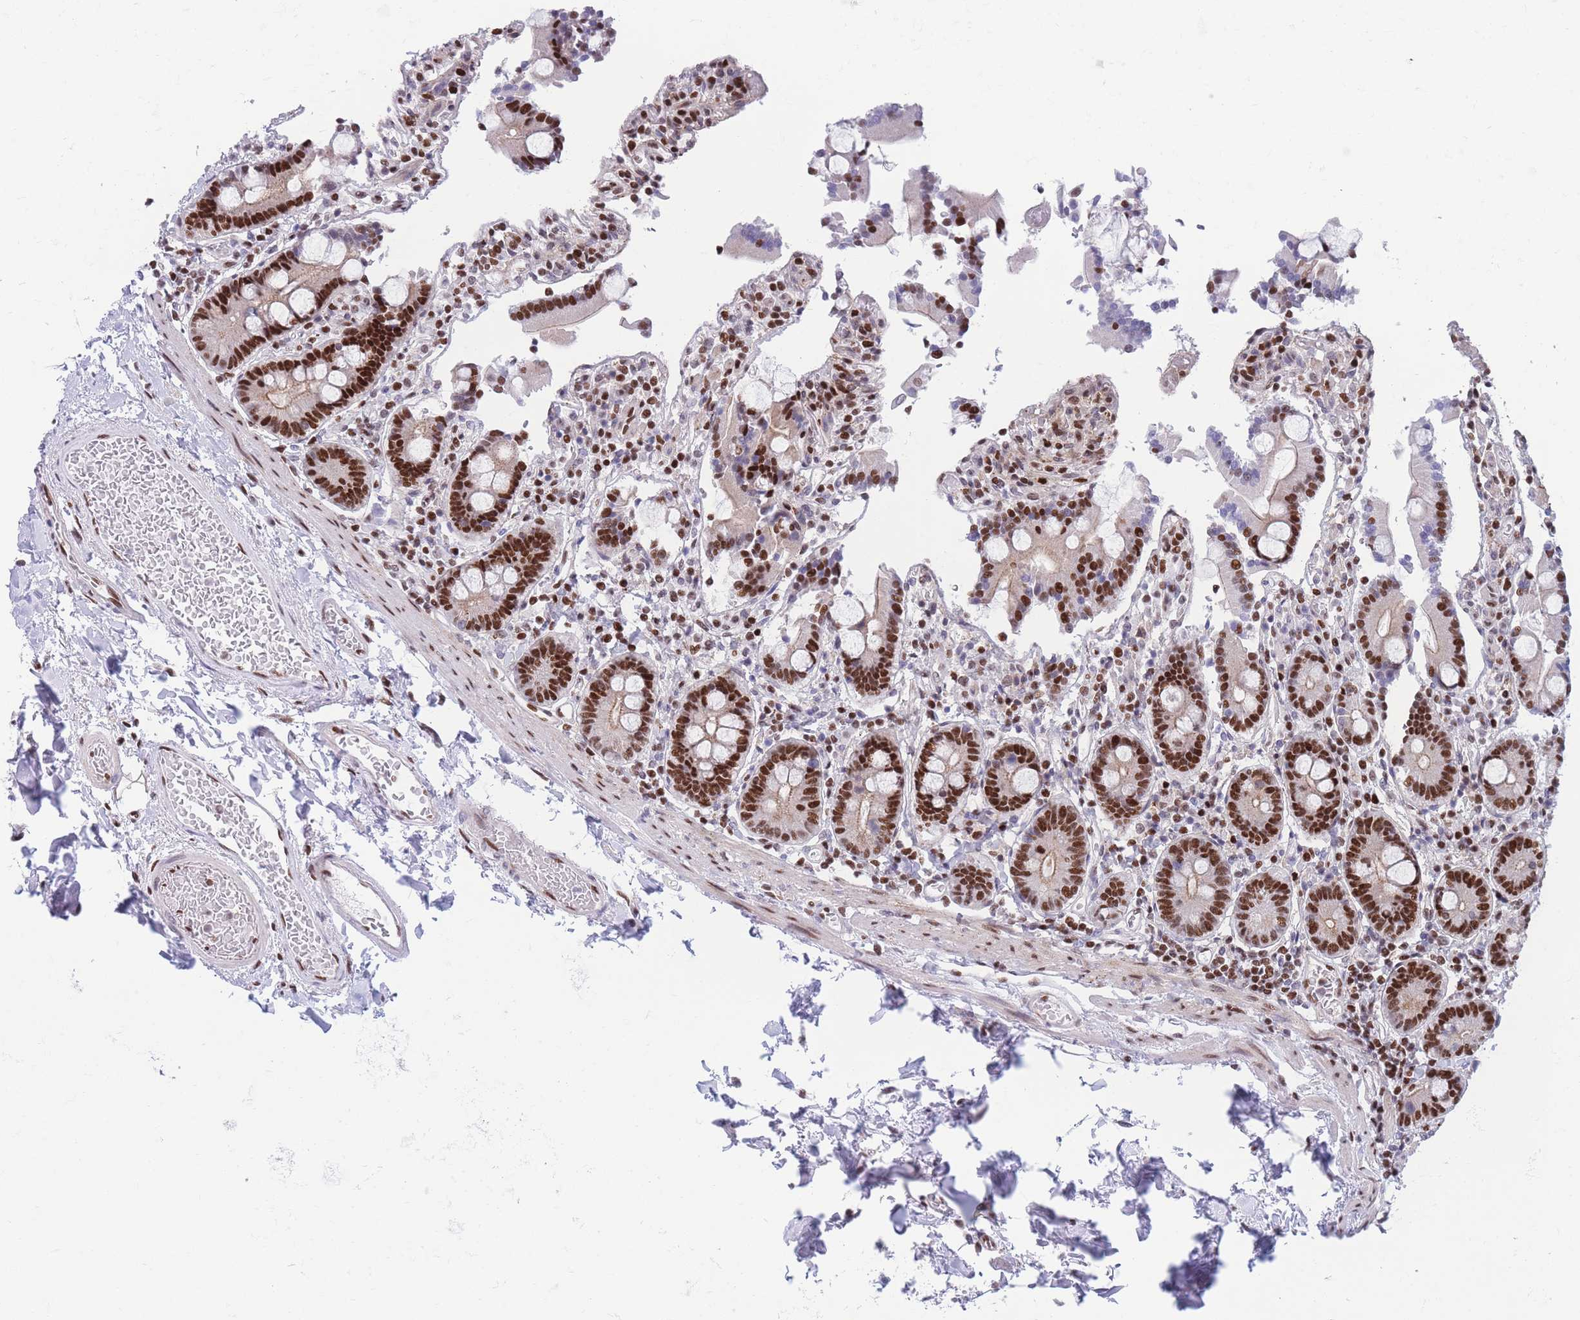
{"staining": {"intensity": "strong", "quantity": ">75%", "location": "nuclear"}, "tissue": "duodenum", "cell_type": "Glandular cells", "image_type": "normal", "snomed": [{"axis": "morphology", "description": "Normal tissue, NOS"}, {"axis": "topography", "description": "Duodenum"}], "caption": "This image displays unremarkable duodenum stained with immunohistochemistry (IHC) to label a protein in brown. The nuclear of glandular cells show strong positivity for the protein. Nuclei are counter-stained blue.", "gene": "DNAJC3", "patient": {"sex": "male", "age": 55}}